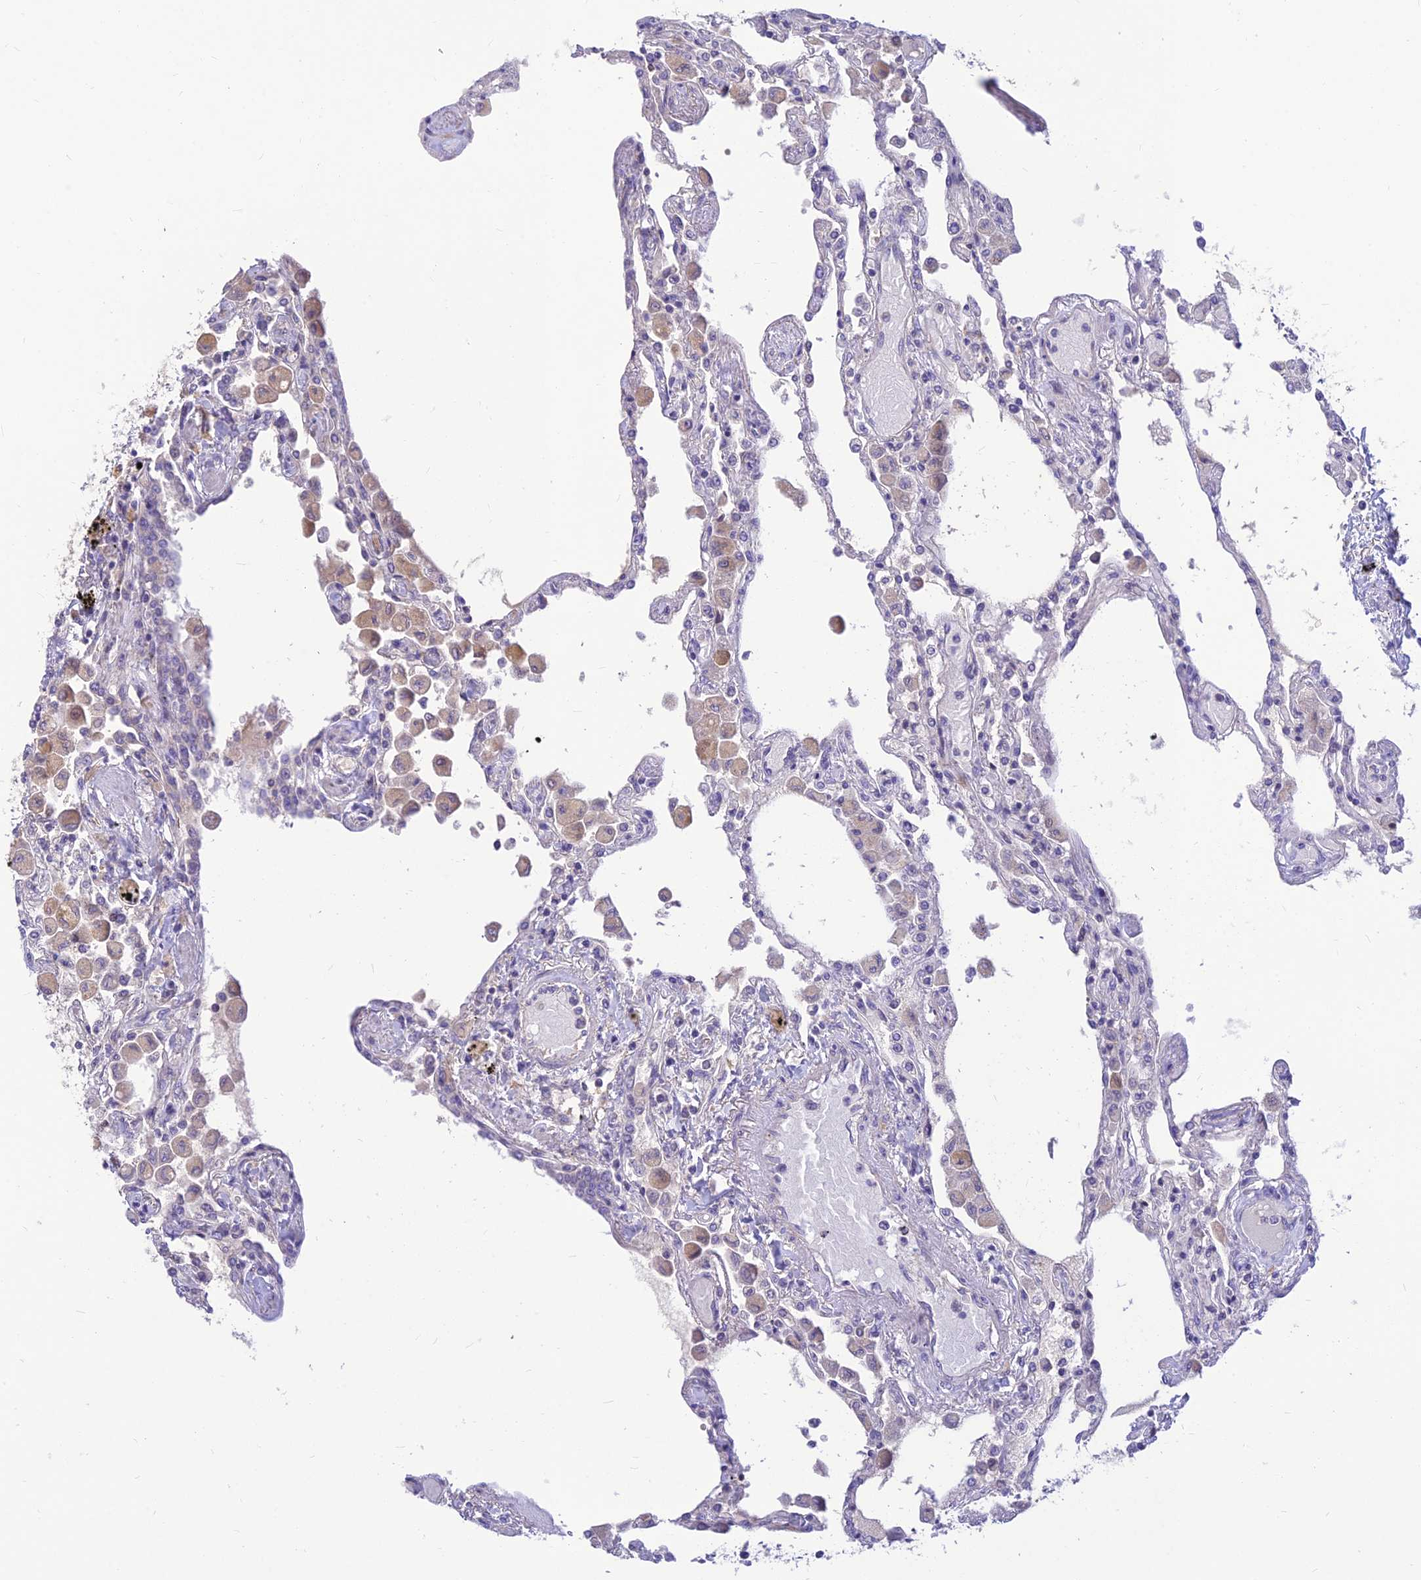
{"staining": {"intensity": "negative", "quantity": "none", "location": "none"}, "tissue": "lung", "cell_type": "Alveolar cells", "image_type": "normal", "snomed": [{"axis": "morphology", "description": "Normal tissue, NOS"}, {"axis": "topography", "description": "Bronchus"}, {"axis": "topography", "description": "Lung"}], "caption": "The photomicrograph reveals no significant expression in alveolar cells of lung. (DAB immunohistochemistry (IHC) with hematoxylin counter stain).", "gene": "ST8SIA5", "patient": {"sex": "female", "age": 49}}